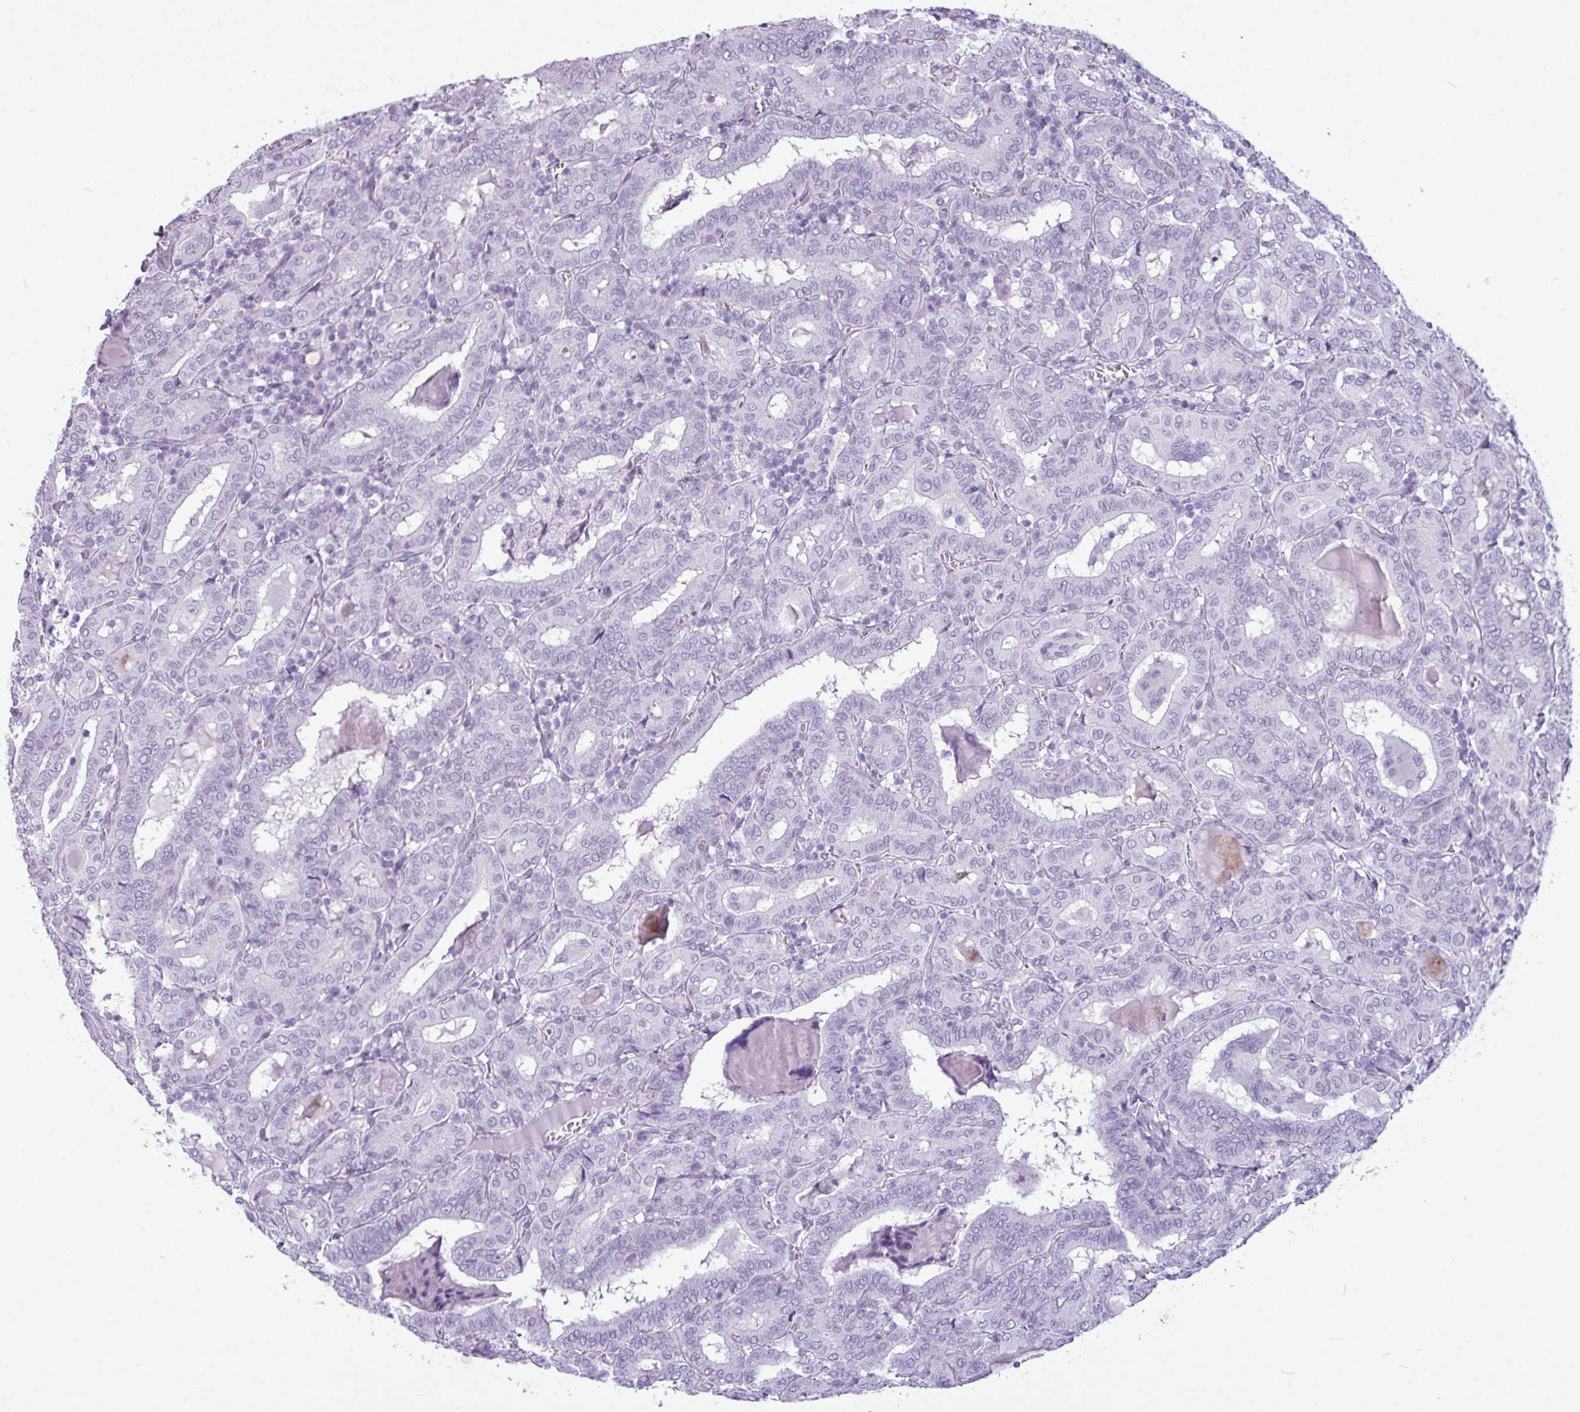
{"staining": {"intensity": "negative", "quantity": "none", "location": "none"}, "tissue": "thyroid cancer", "cell_type": "Tumor cells", "image_type": "cancer", "snomed": [{"axis": "morphology", "description": "Papillary adenocarcinoma, NOS"}, {"axis": "topography", "description": "Thyroid gland"}], "caption": "Micrograph shows no protein staining in tumor cells of thyroid papillary adenocarcinoma tissue.", "gene": "AMY1B", "patient": {"sex": "female", "age": 72}}